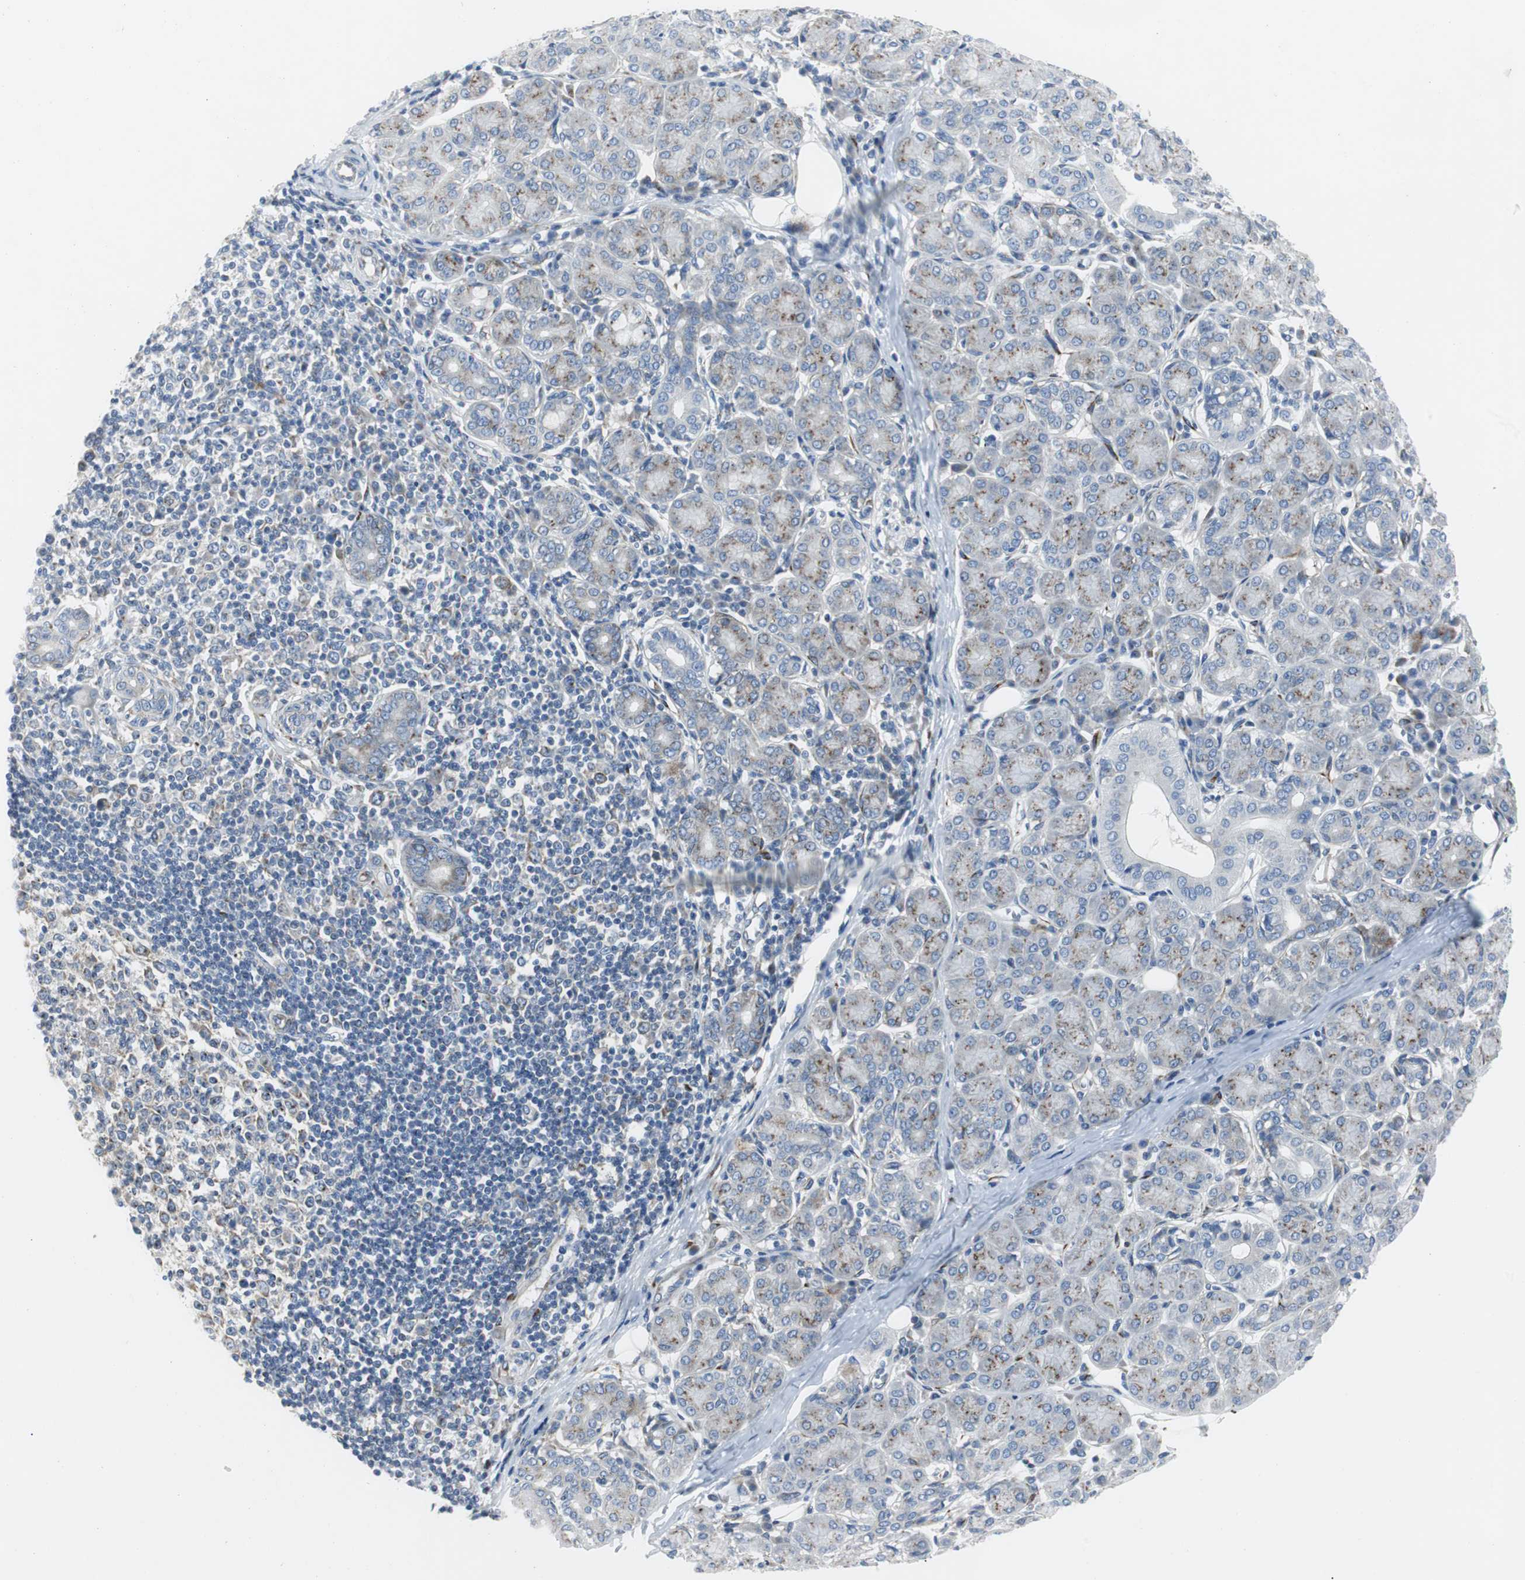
{"staining": {"intensity": "moderate", "quantity": "25%-75%", "location": "cytoplasmic/membranous"}, "tissue": "salivary gland", "cell_type": "Glandular cells", "image_type": "normal", "snomed": [{"axis": "morphology", "description": "Normal tissue, NOS"}, {"axis": "morphology", "description": "Inflammation, NOS"}, {"axis": "topography", "description": "Lymph node"}, {"axis": "topography", "description": "Salivary gland"}], "caption": "Protein positivity by IHC reveals moderate cytoplasmic/membranous staining in approximately 25%-75% of glandular cells in normal salivary gland. Nuclei are stained in blue.", "gene": "BBC3", "patient": {"sex": "male", "age": 3}}